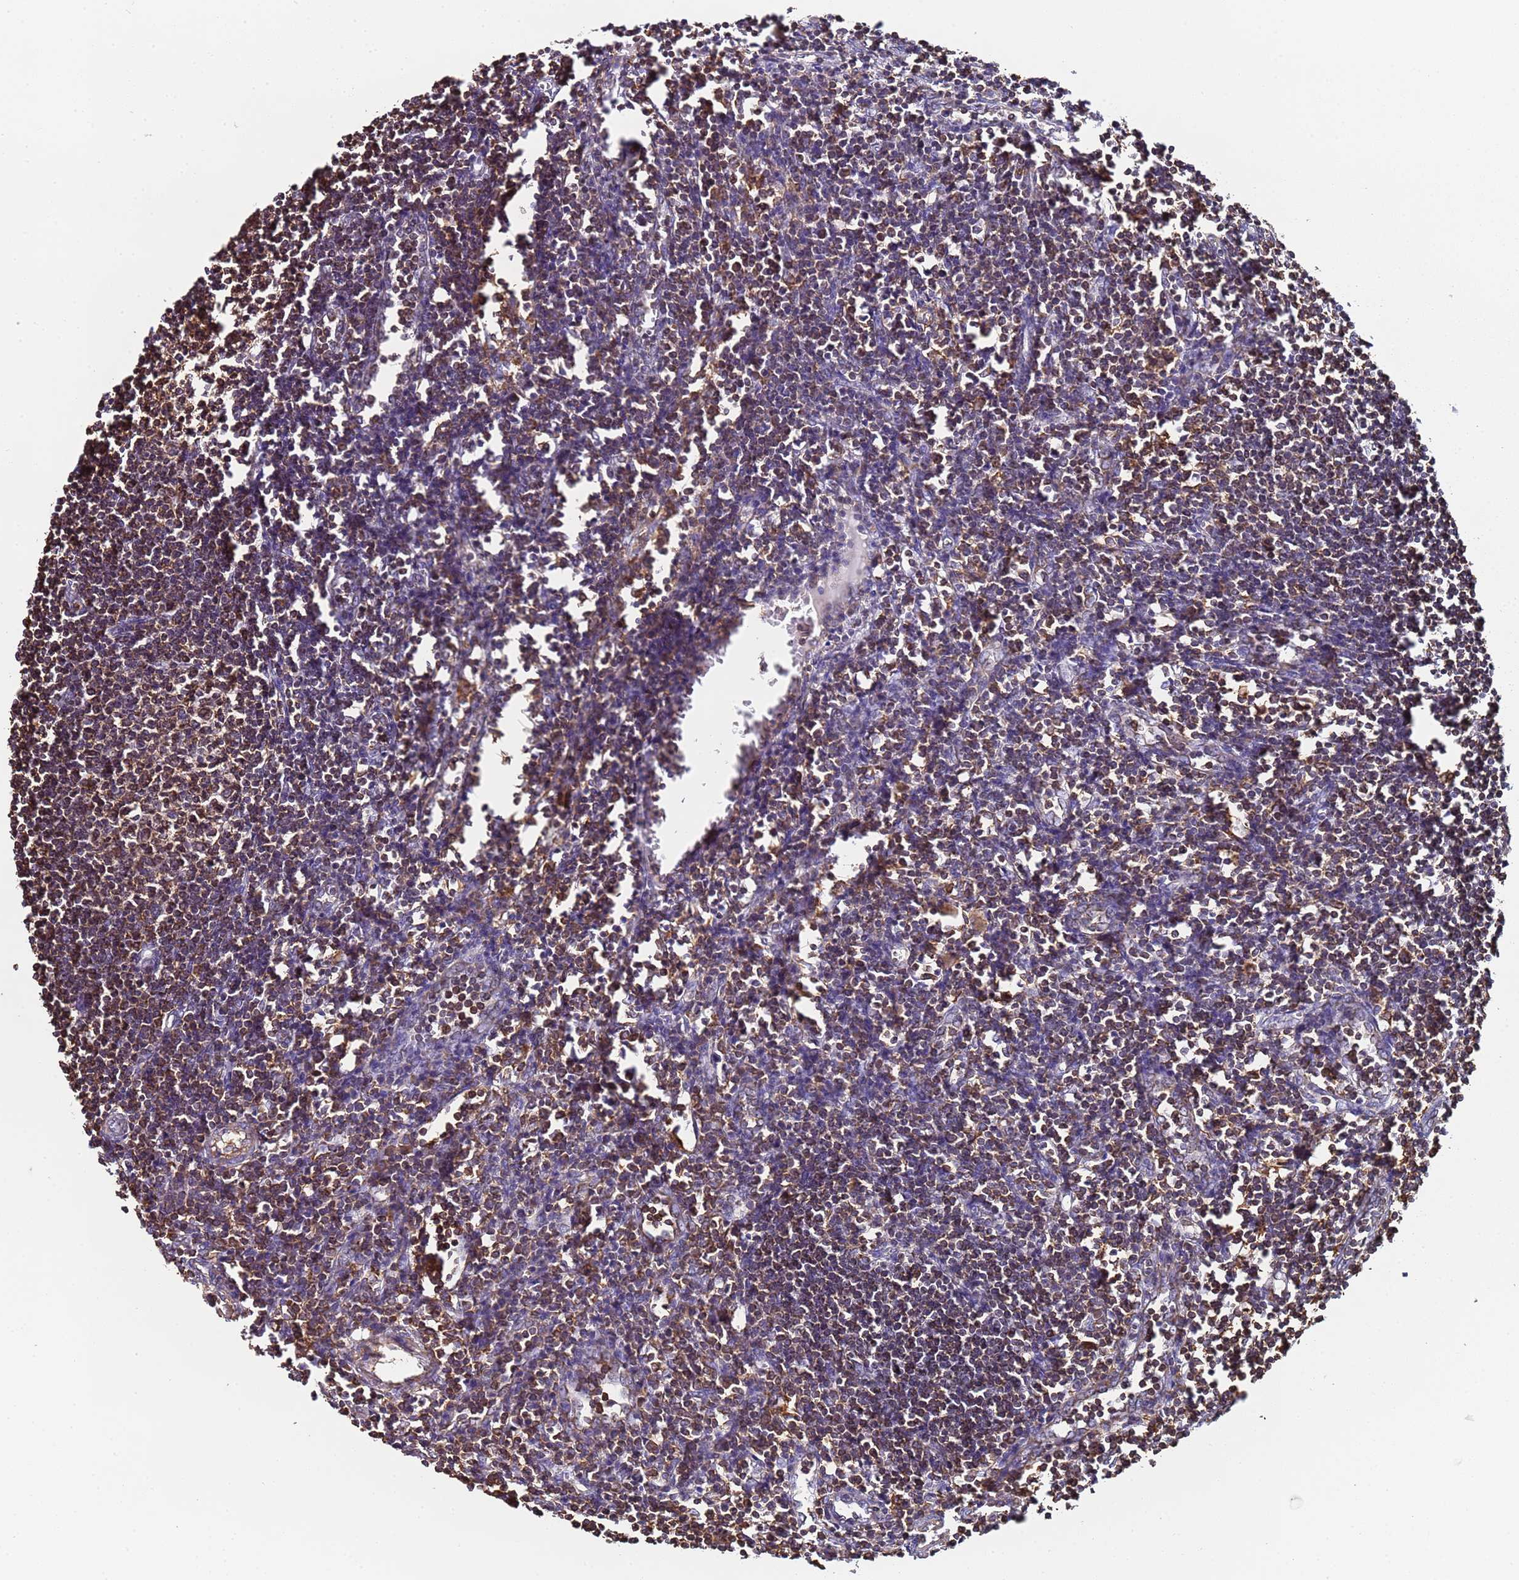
{"staining": {"intensity": "moderate", "quantity": ">75%", "location": "cytoplasmic/membranous"}, "tissue": "lymph node", "cell_type": "Germinal center cells", "image_type": "normal", "snomed": [{"axis": "morphology", "description": "Normal tissue, NOS"}, {"axis": "morphology", "description": "Malignant melanoma, Metastatic site"}, {"axis": "topography", "description": "Lymph node"}], "caption": "IHC photomicrograph of normal lymph node: human lymph node stained using immunohistochemistry shows medium levels of moderate protein expression localized specifically in the cytoplasmic/membranous of germinal center cells, appearing as a cytoplasmic/membranous brown color.", "gene": "CYP2U1", "patient": {"sex": "male", "age": 41}}